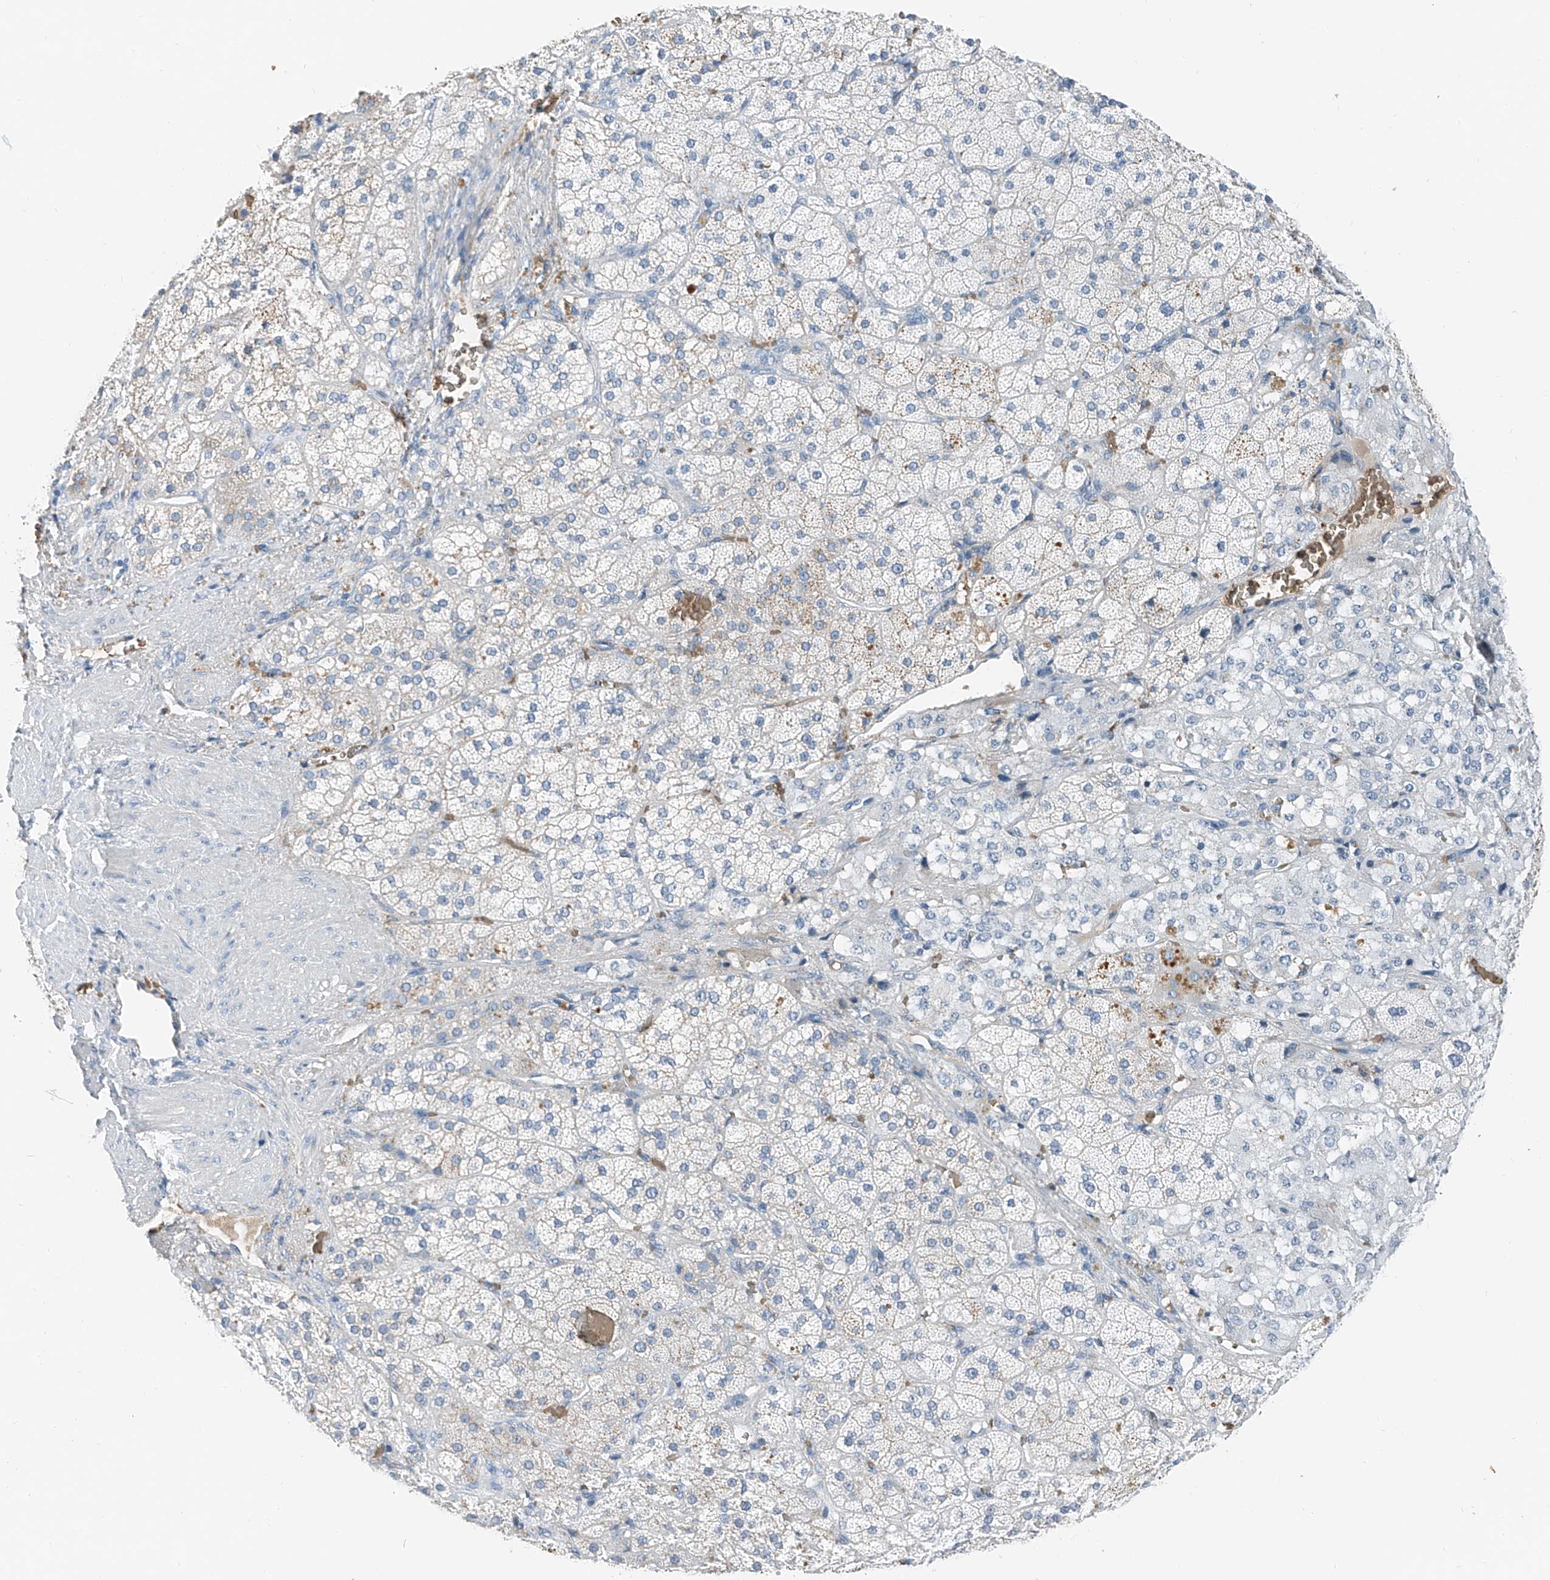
{"staining": {"intensity": "weak", "quantity": "<25%", "location": "cytoplasmic/membranous"}, "tissue": "adrenal gland", "cell_type": "Glandular cells", "image_type": "normal", "snomed": [{"axis": "morphology", "description": "Normal tissue, NOS"}, {"axis": "topography", "description": "Adrenal gland"}], "caption": "Photomicrograph shows no protein staining in glandular cells of benign adrenal gland.", "gene": "PRSS23", "patient": {"sex": "male", "age": 57}}